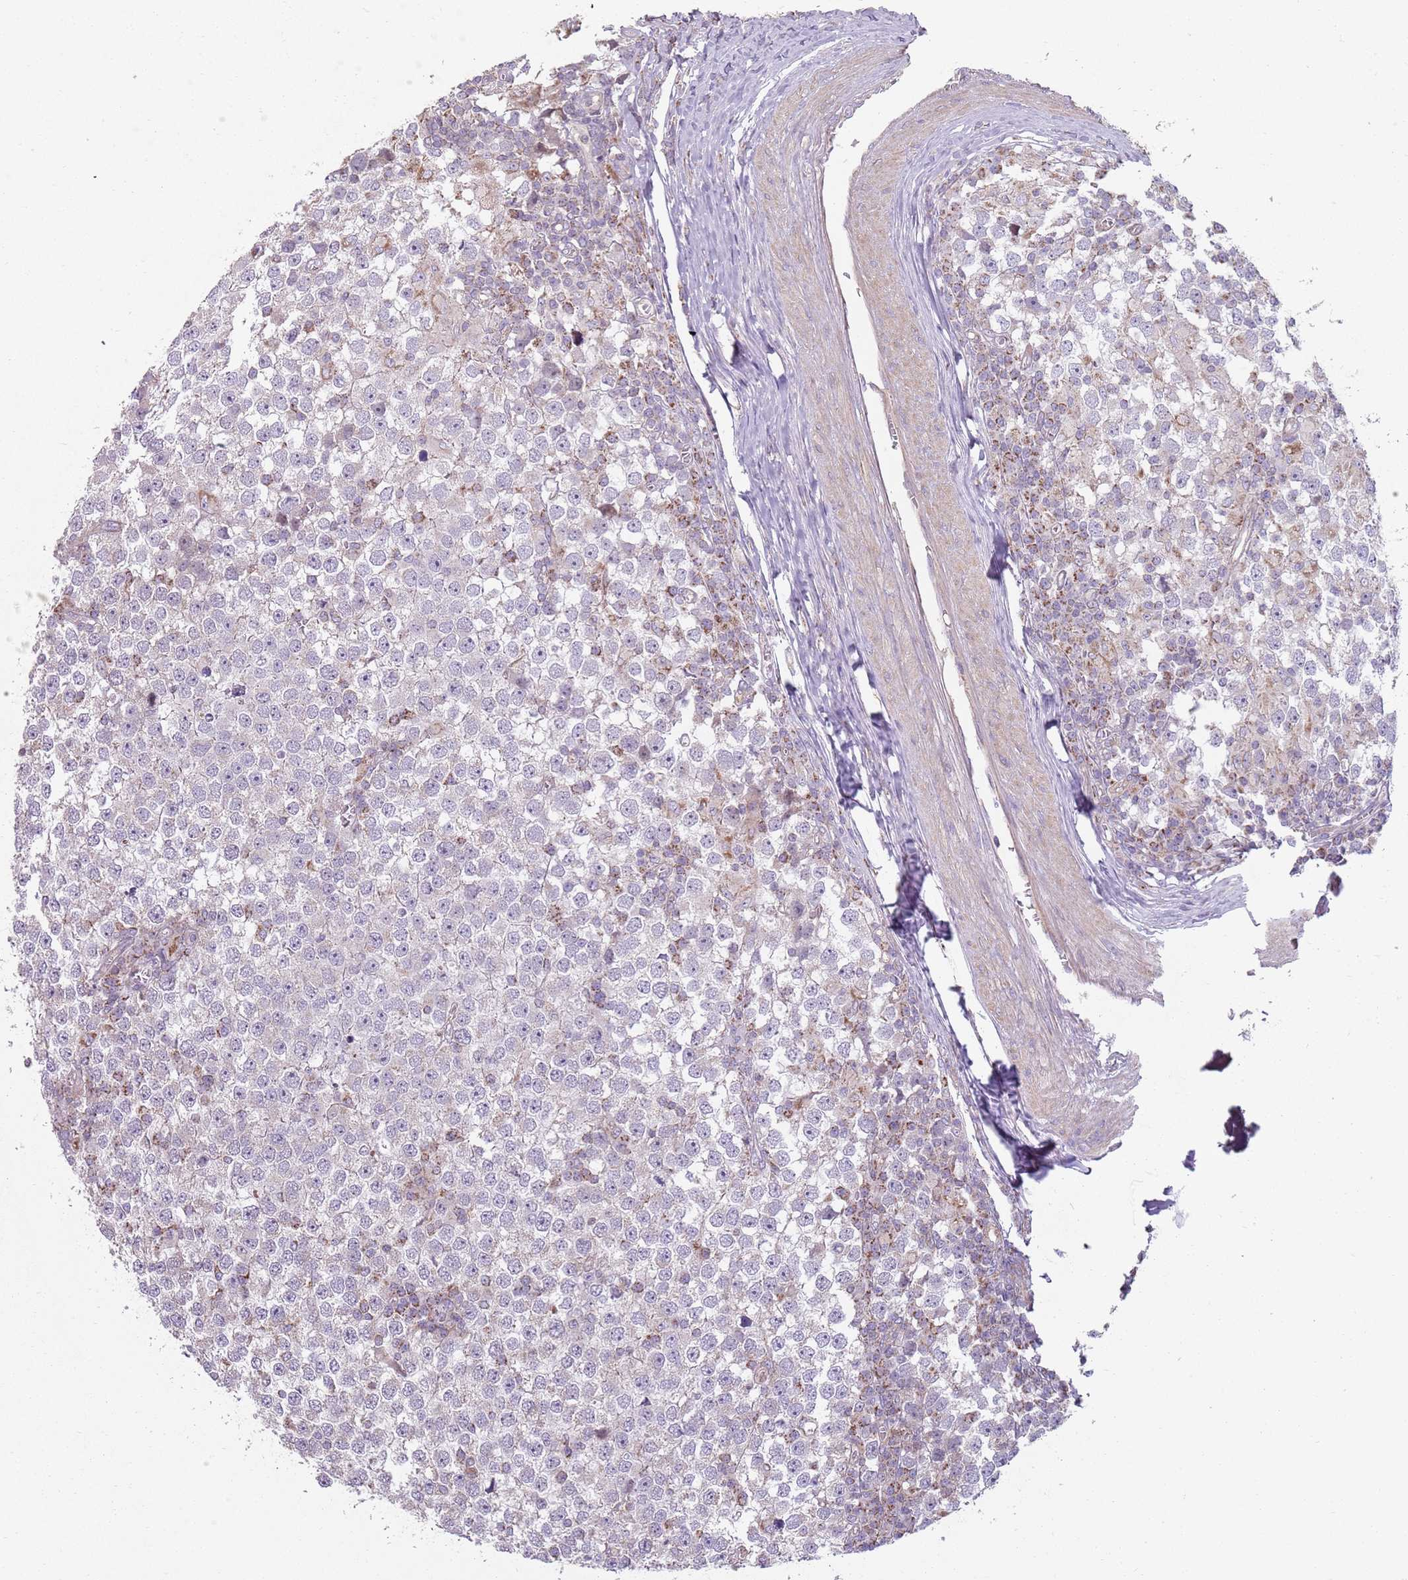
{"staining": {"intensity": "weak", "quantity": "<25%", "location": "cytoplasmic/membranous"}, "tissue": "testis cancer", "cell_type": "Tumor cells", "image_type": "cancer", "snomed": [{"axis": "morphology", "description": "Seminoma, NOS"}, {"axis": "topography", "description": "Testis"}], "caption": "This is a micrograph of IHC staining of testis cancer, which shows no expression in tumor cells.", "gene": "GAS8", "patient": {"sex": "male", "age": 65}}